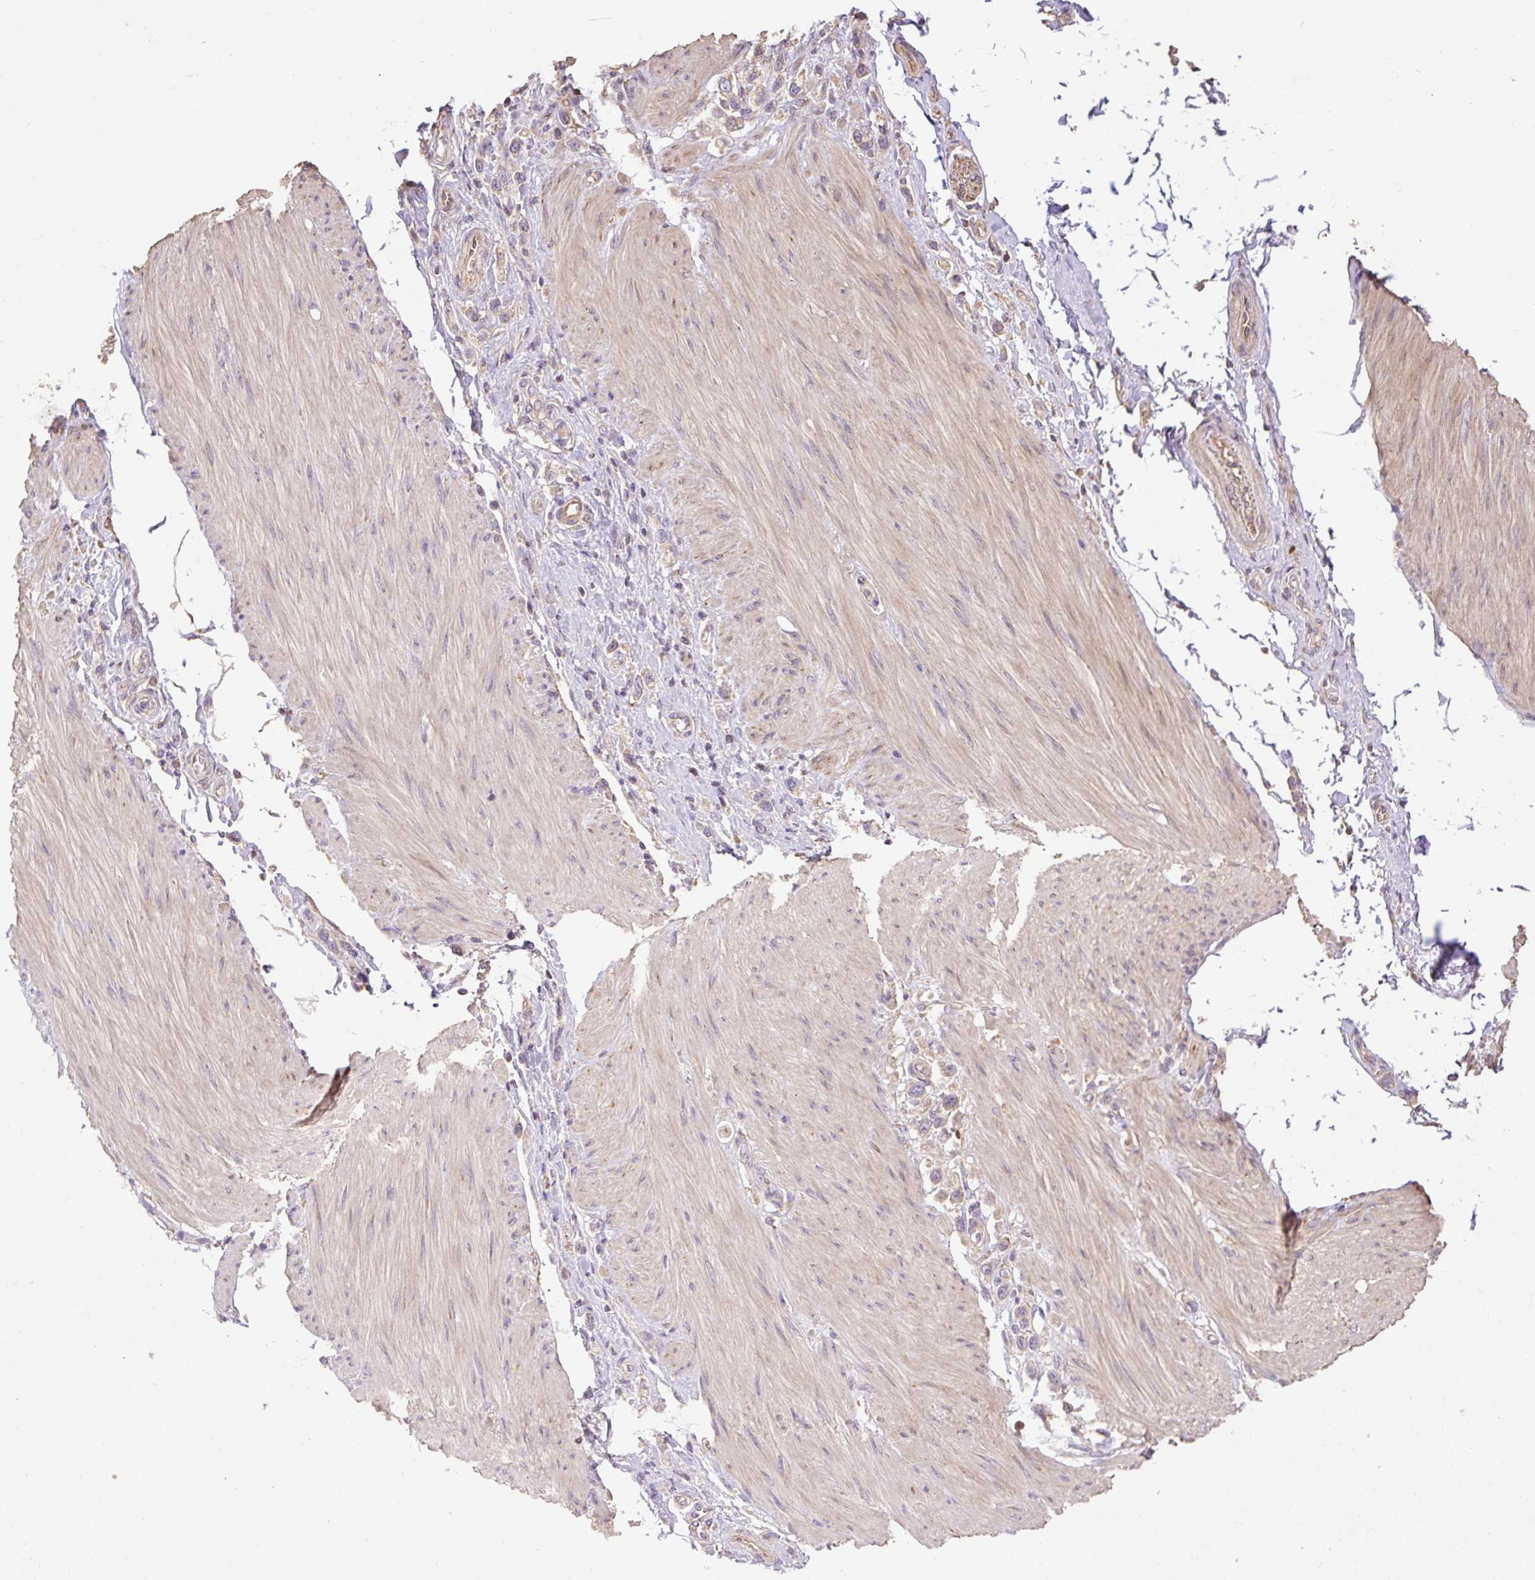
{"staining": {"intensity": "weak", "quantity": "<25%", "location": "cytoplasmic/membranous"}, "tissue": "stomach cancer", "cell_type": "Tumor cells", "image_type": "cancer", "snomed": [{"axis": "morphology", "description": "Adenocarcinoma, NOS"}, {"axis": "topography", "description": "Stomach"}], "caption": "Stomach adenocarcinoma stained for a protein using IHC shows no staining tumor cells.", "gene": "DESI1", "patient": {"sex": "female", "age": 65}}